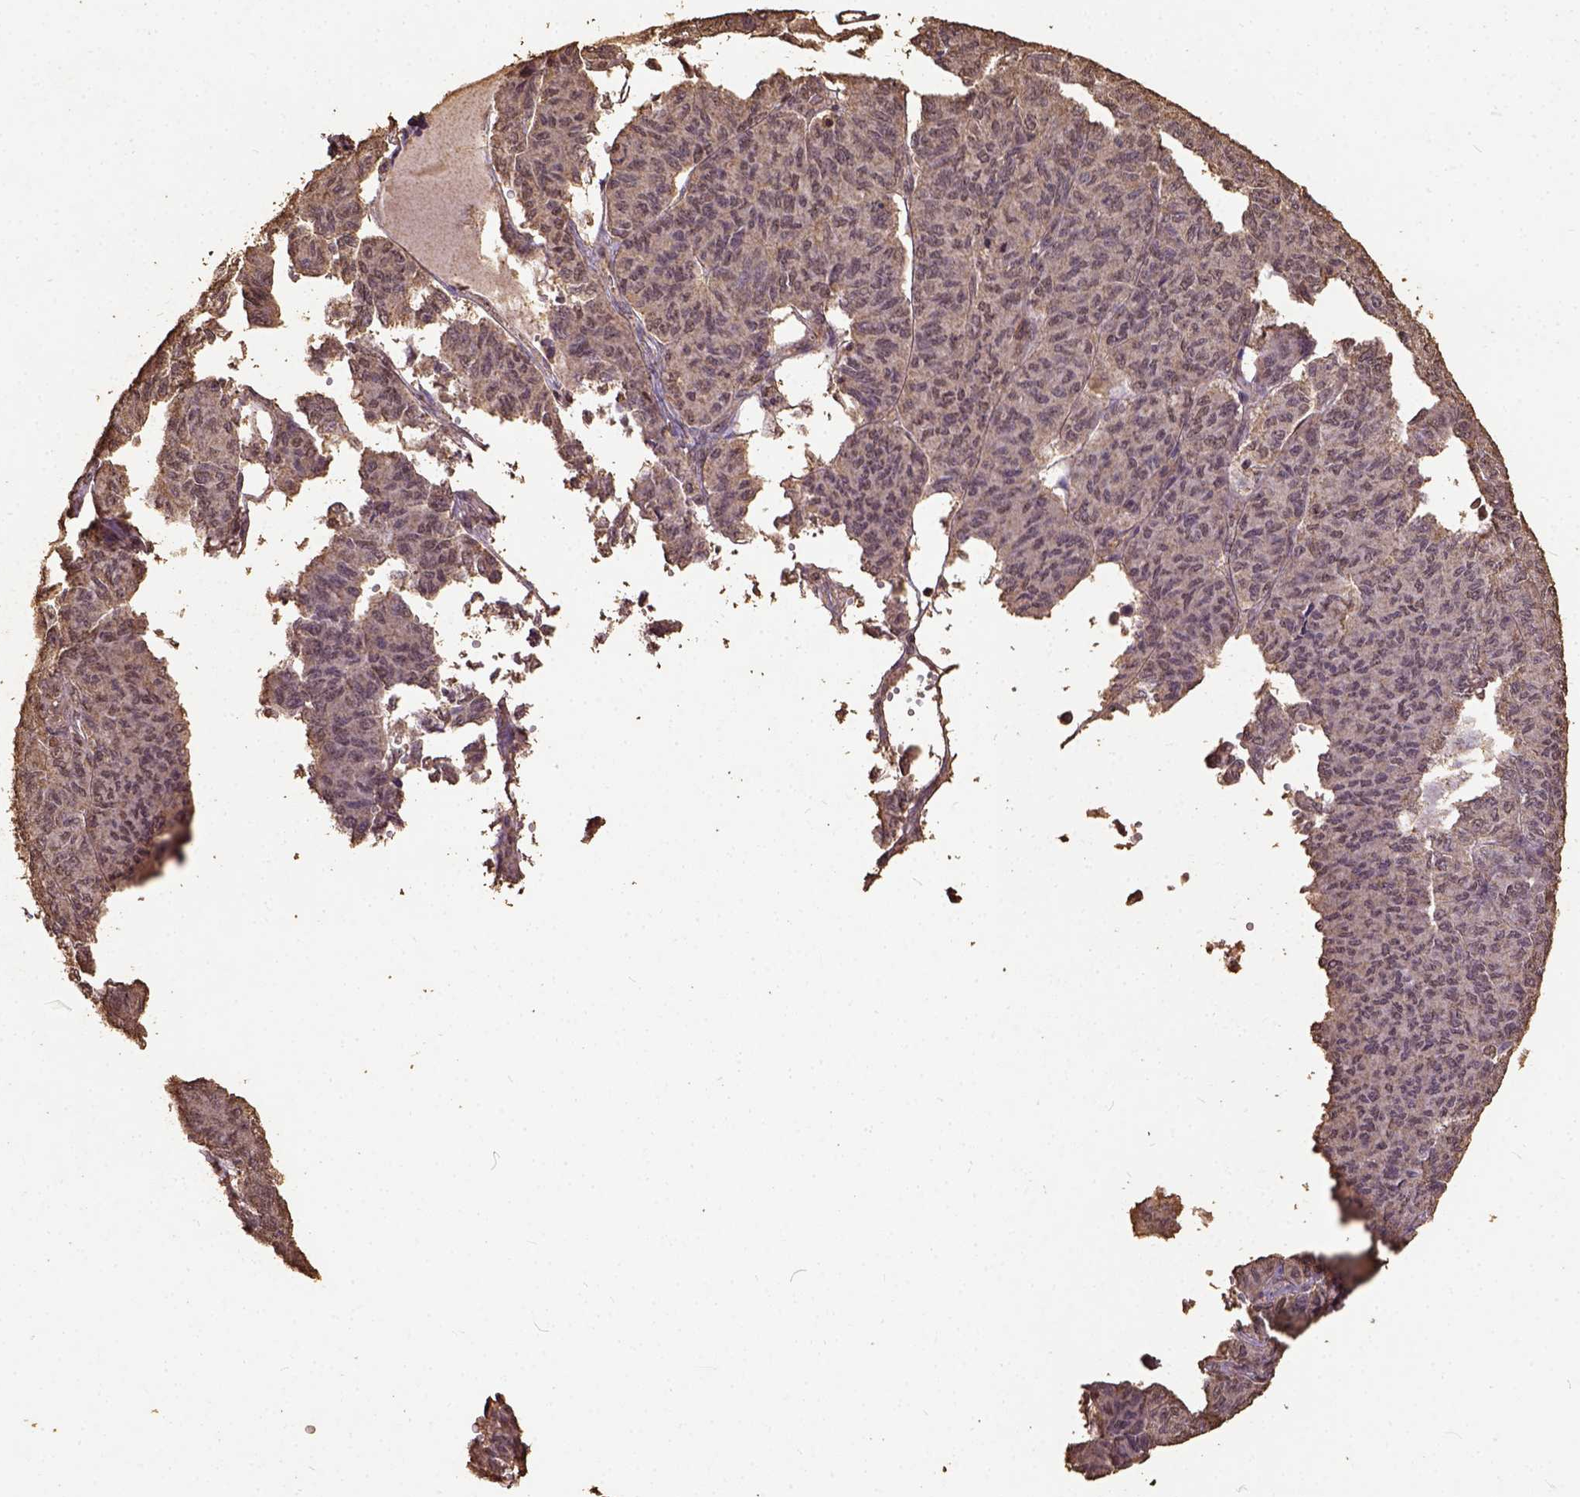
{"staining": {"intensity": "weak", "quantity": "<25%", "location": "nuclear"}, "tissue": "ovarian cancer", "cell_type": "Tumor cells", "image_type": "cancer", "snomed": [{"axis": "morphology", "description": "Carcinoma, endometroid"}, {"axis": "topography", "description": "Ovary"}], "caption": "High power microscopy micrograph of an IHC image of ovarian endometroid carcinoma, revealing no significant expression in tumor cells.", "gene": "NACC1", "patient": {"sex": "female", "age": 80}}